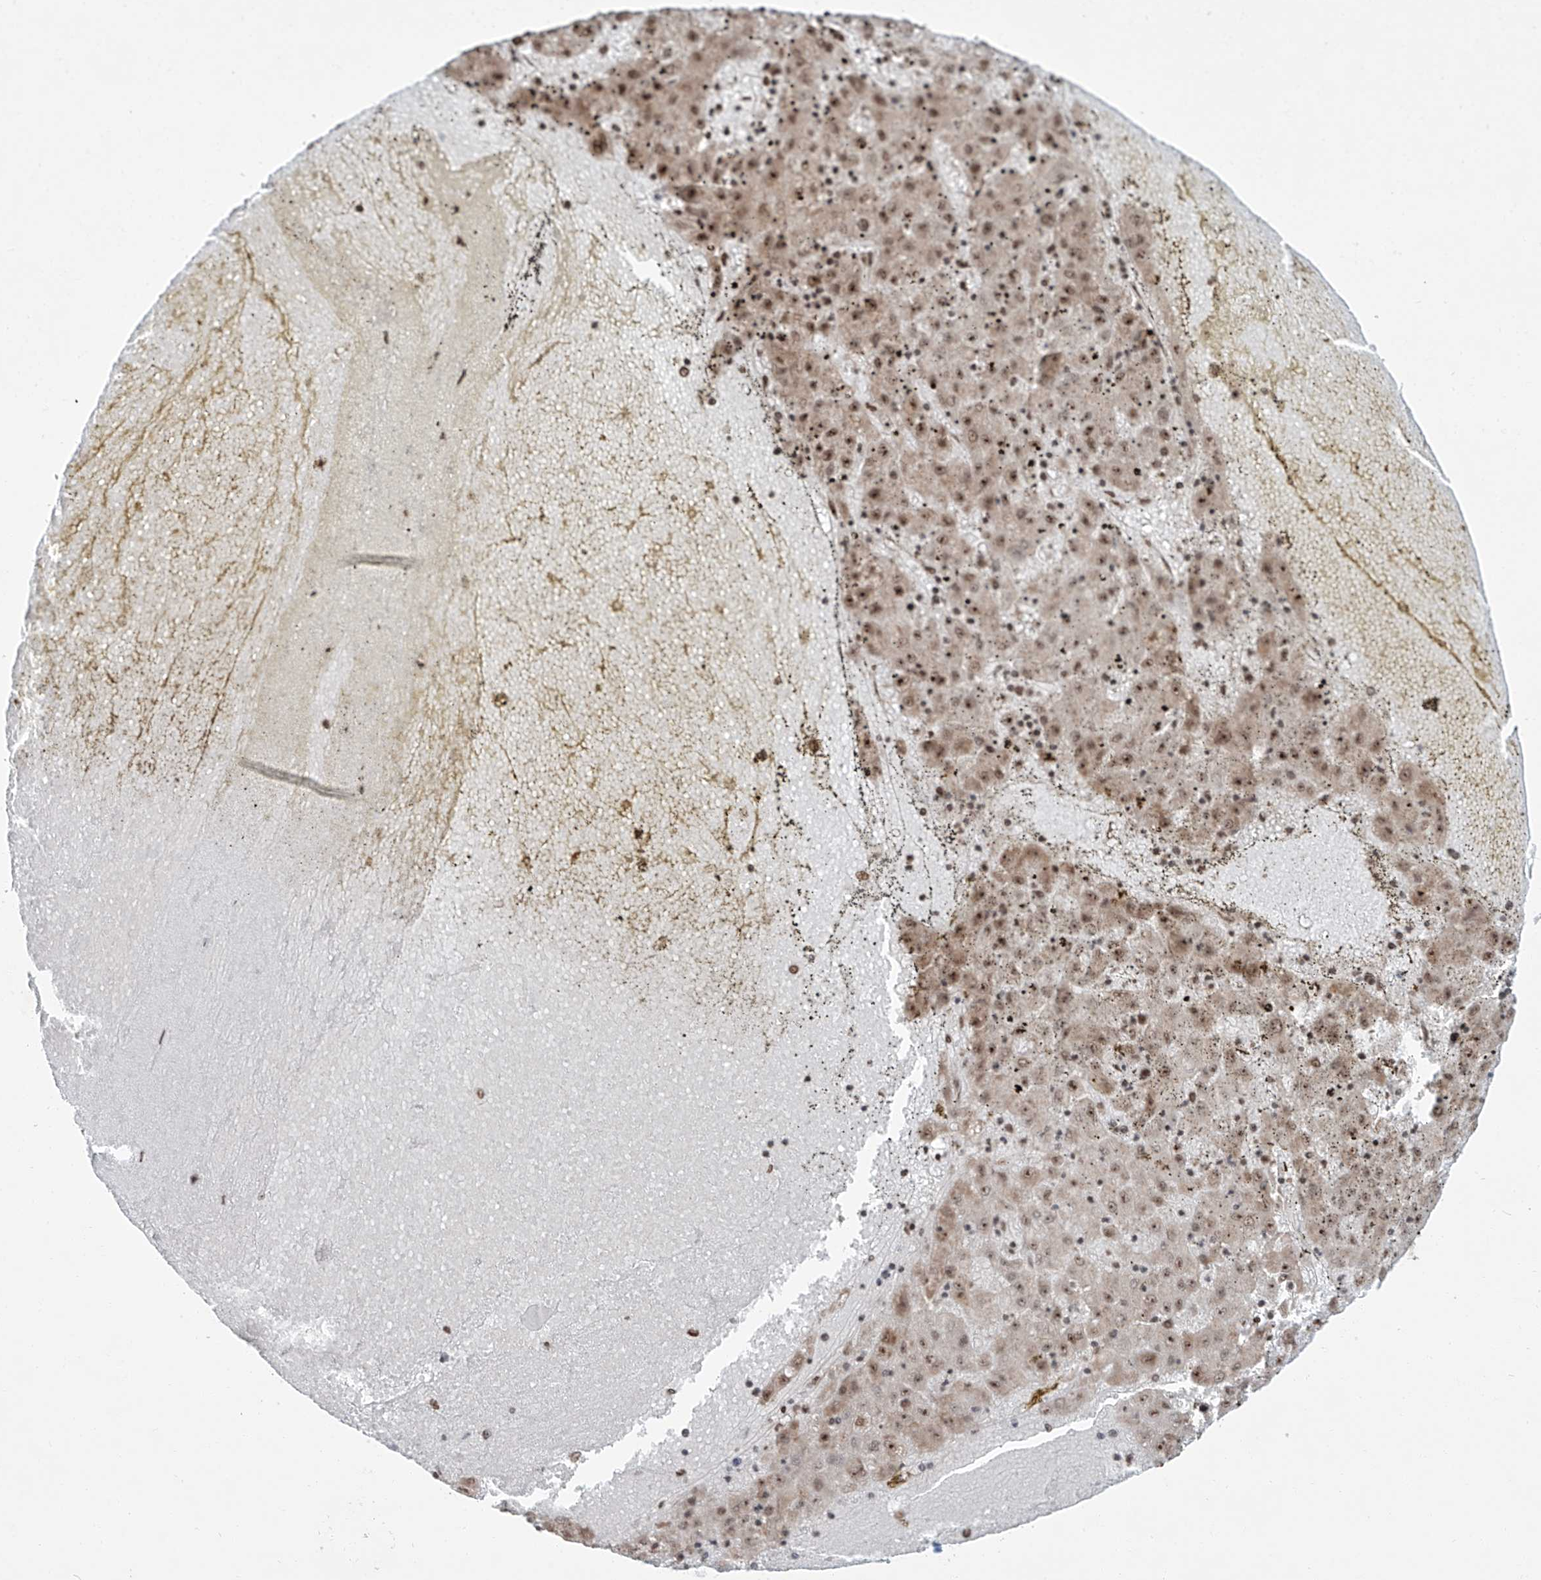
{"staining": {"intensity": "moderate", "quantity": ">75%", "location": "nuclear"}, "tissue": "liver cancer", "cell_type": "Tumor cells", "image_type": "cancer", "snomed": [{"axis": "morphology", "description": "Carcinoma, Hepatocellular, NOS"}, {"axis": "topography", "description": "Liver"}], "caption": "Protein expression by immunohistochemistry exhibits moderate nuclear expression in about >75% of tumor cells in liver cancer.", "gene": "FAM193B", "patient": {"sex": "male", "age": 72}}